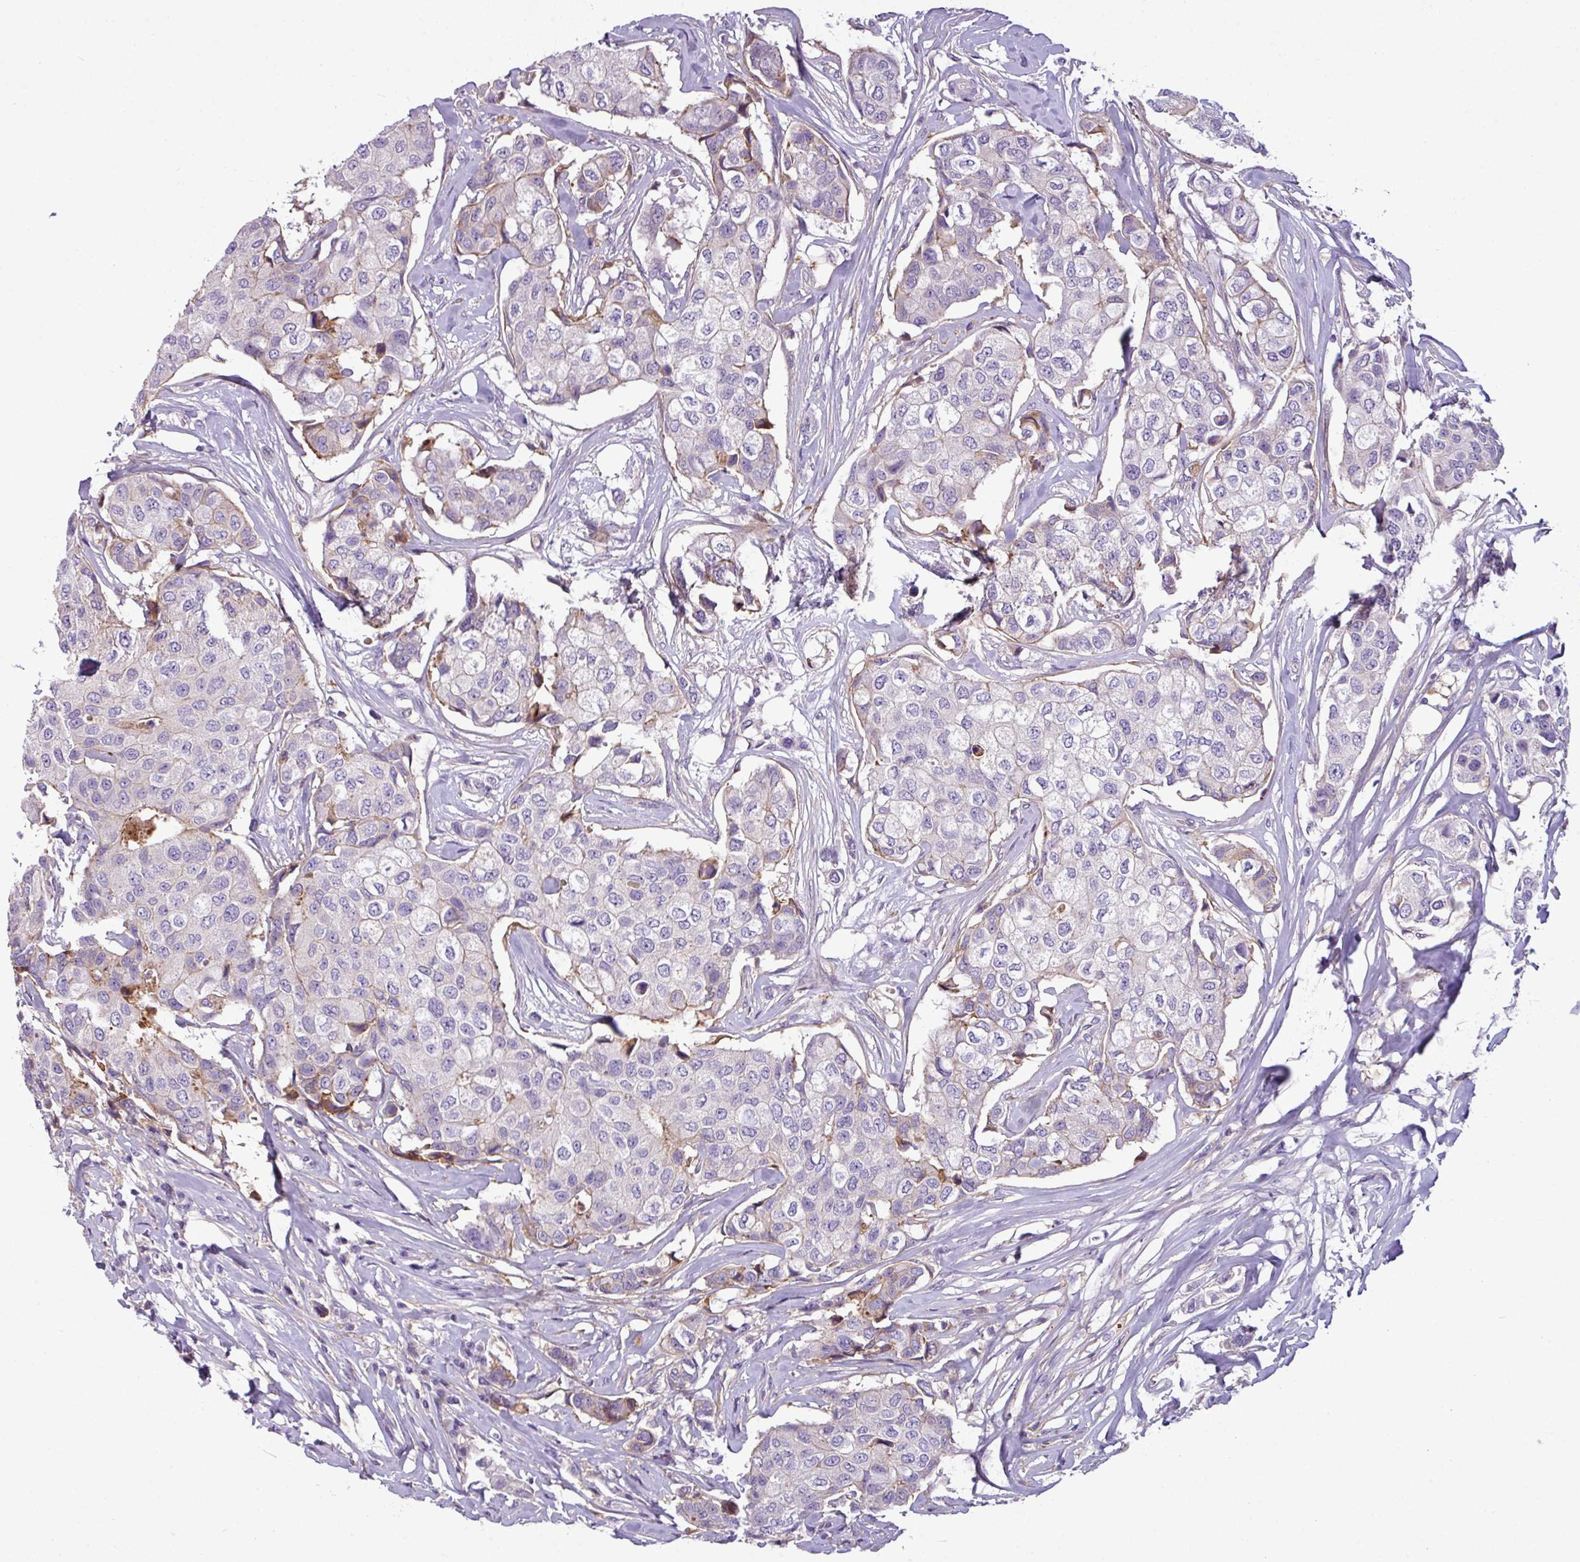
{"staining": {"intensity": "weak", "quantity": "<25%", "location": "cytoplasmic/membranous"}, "tissue": "breast cancer", "cell_type": "Tumor cells", "image_type": "cancer", "snomed": [{"axis": "morphology", "description": "Duct carcinoma"}, {"axis": "topography", "description": "Breast"}], "caption": "An image of breast intraductal carcinoma stained for a protein displays no brown staining in tumor cells. (Immunohistochemistry (ihc), brightfield microscopy, high magnification).", "gene": "TMEM178B", "patient": {"sex": "female", "age": 80}}